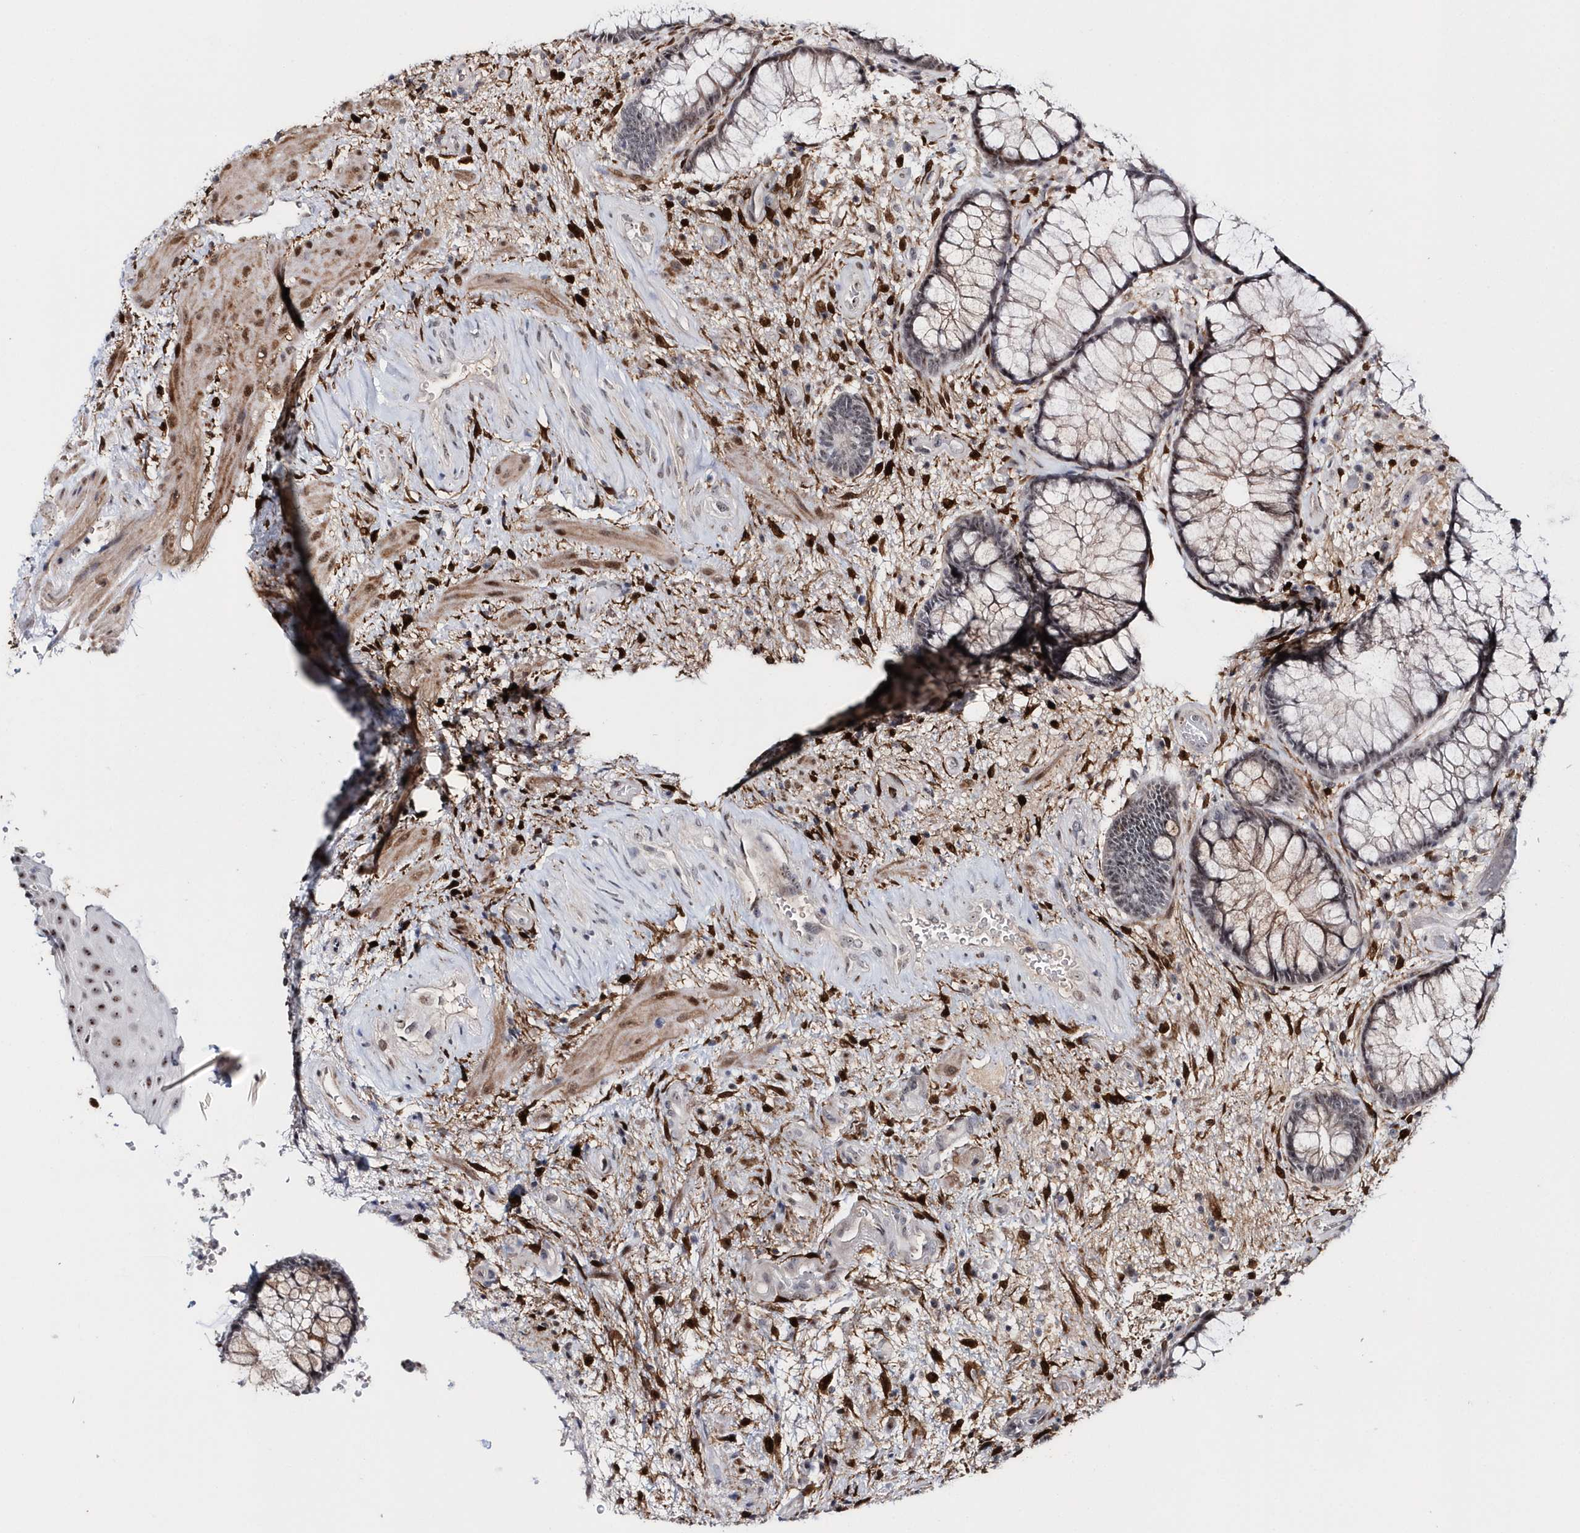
{"staining": {"intensity": "moderate", "quantity": "<25%", "location": "nuclear"}, "tissue": "rectum", "cell_type": "Glandular cells", "image_type": "normal", "snomed": [{"axis": "morphology", "description": "Normal tissue, NOS"}, {"axis": "topography", "description": "Rectum"}], "caption": "This photomicrograph exhibits unremarkable rectum stained with immunohistochemistry (IHC) to label a protein in brown. The nuclear of glandular cells show moderate positivity for the protein. Nuclei are counter-stained blue.", "gene": "ASCL4", "patient": {"sex": "male", "age": 51}}